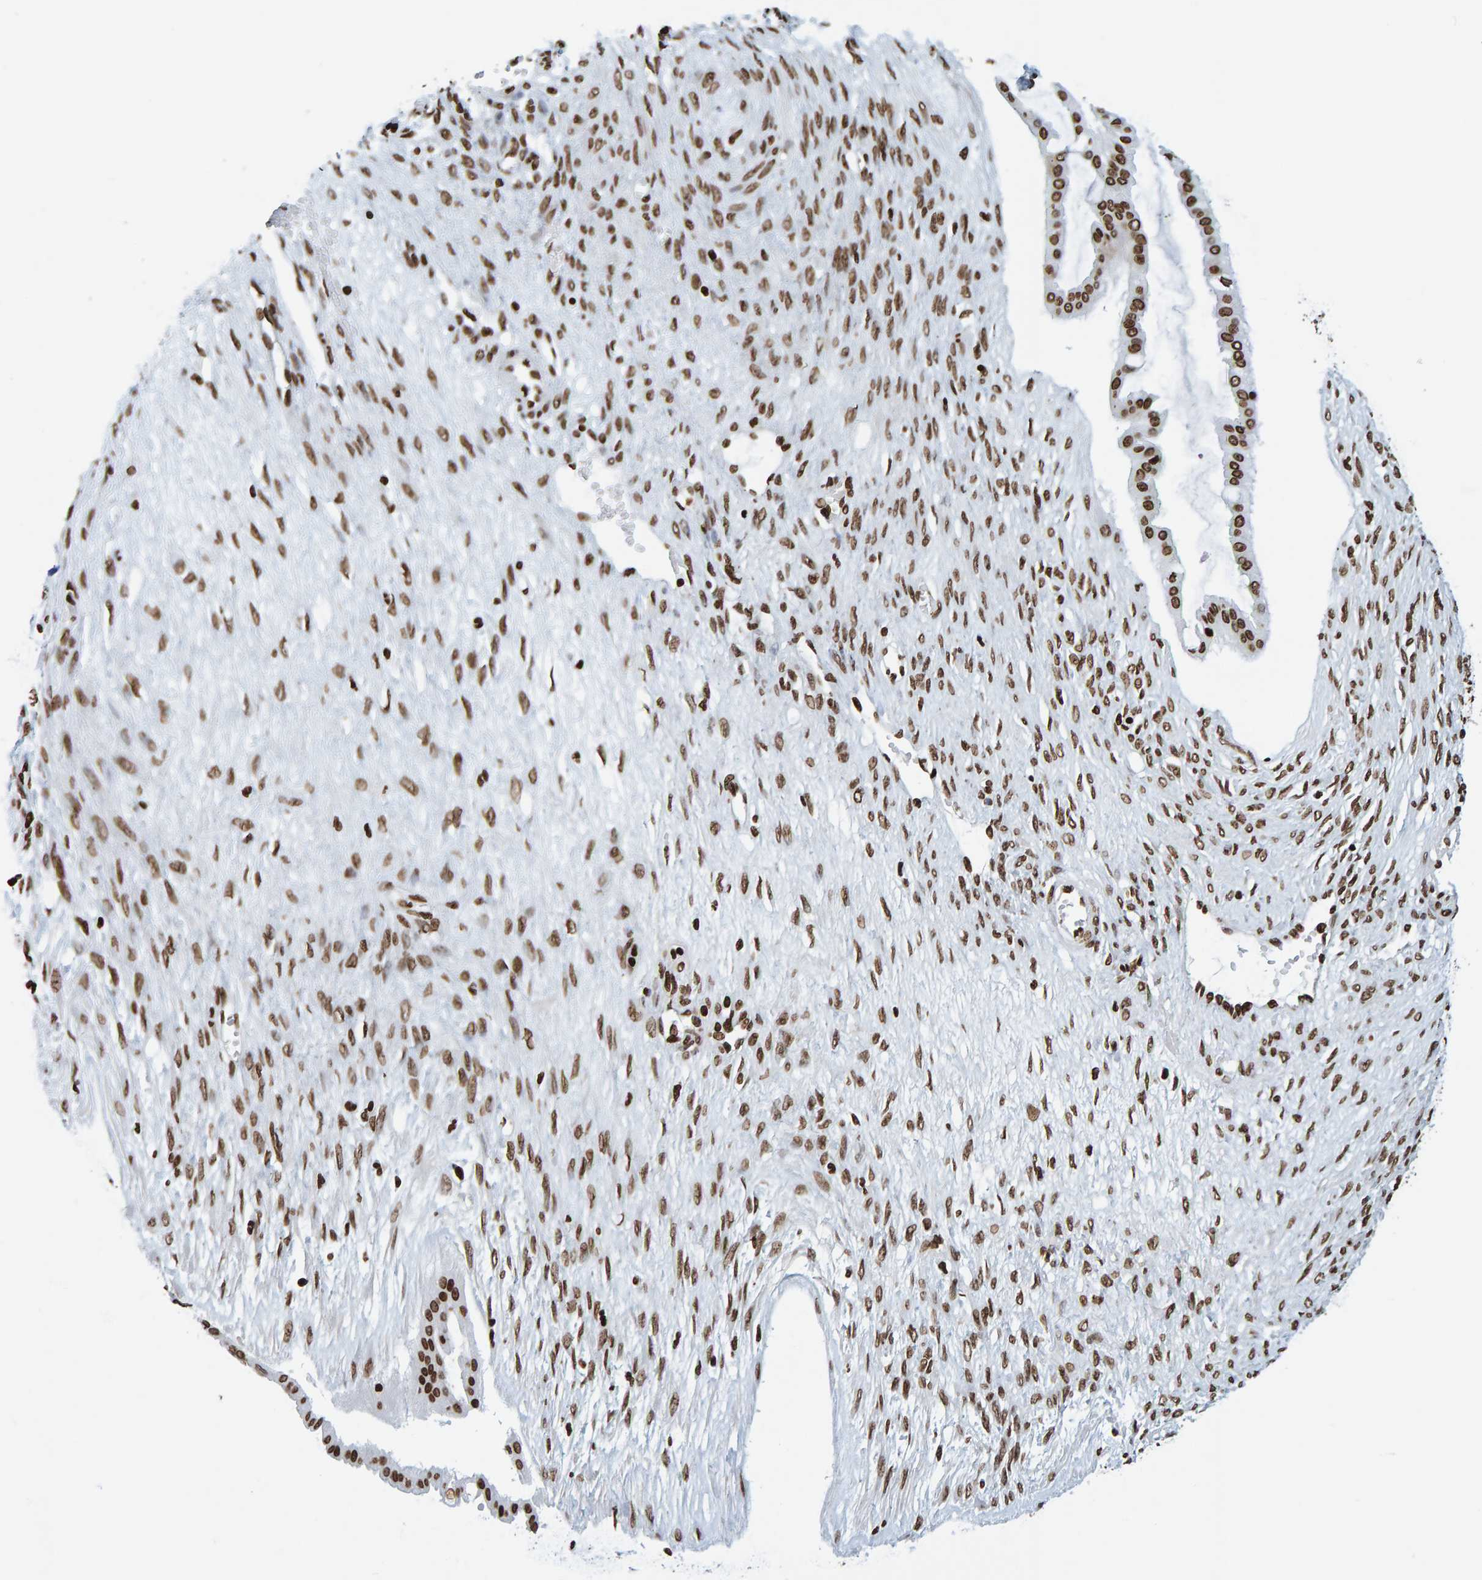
{"staining": {"intensity": "moderate", "quantity": ">75%", "location": "nuclear"}, "tissue": "ovarian cancer", "cell_type": "Tumor cells", "image_type": "cancer", "snomed": [{"axis": "morphology", "description": "Cystadenocarcinoma, mucinous, NOS"}, {"axis": "topography", "description": "Ovary"}], "caption": "Protein staining of ovarian cancer (mucinous cystadenocarcinoma) tissue shows moderate nuclear staining in about >75% of tumor cells.", "gene": "BRF2", "patient": {"sex": "female", "age": 73}}